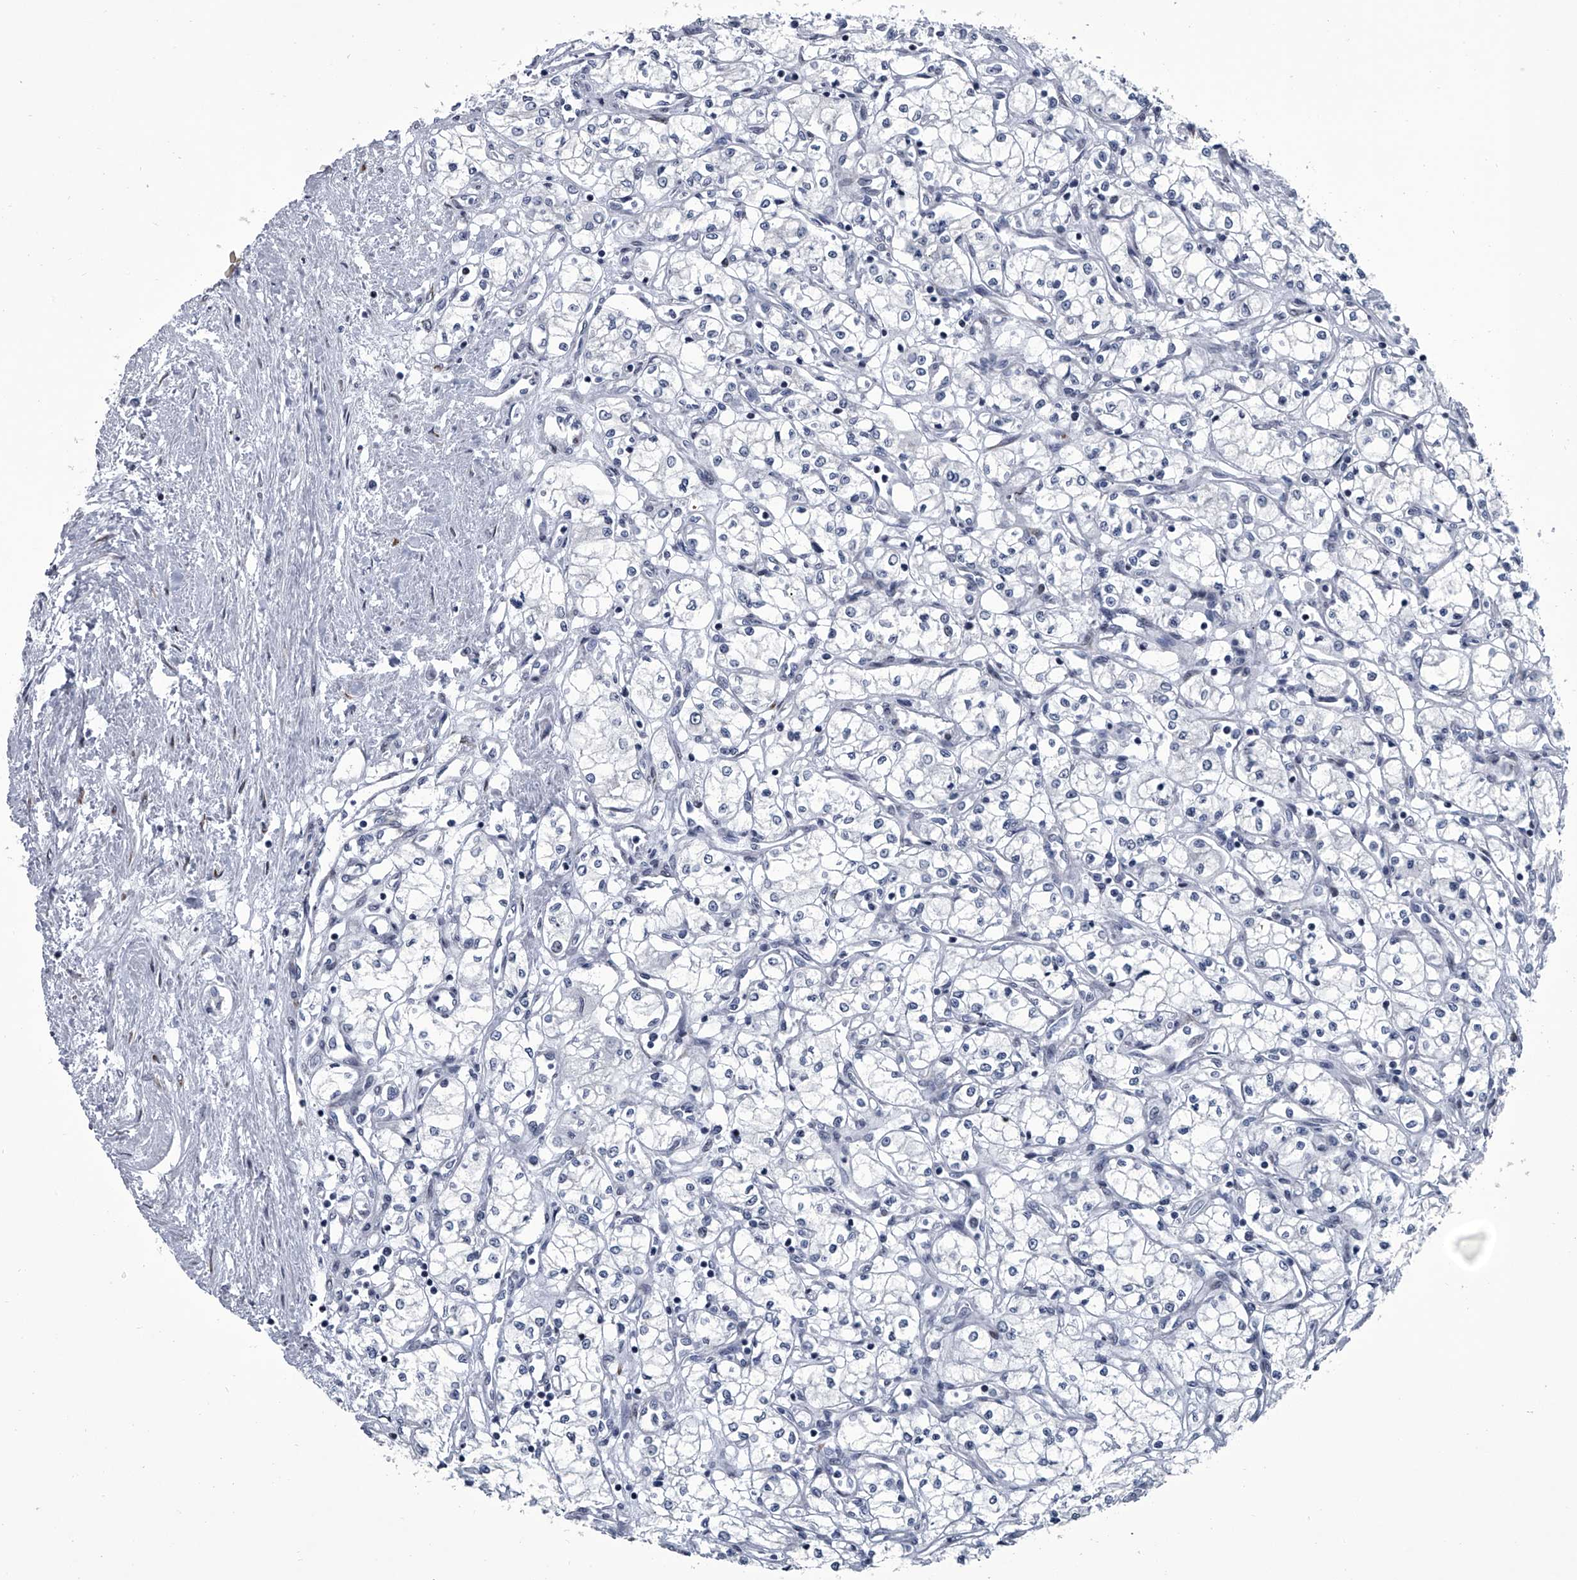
{"staining": {"intensity": "negative", "quantity": "none", "location": "none"}, "tissue": "renal cancer", "cell_type": "Tumor cells", "image_type": "cancer", "snomed": [{"axis": "morphology", "description": "Adenocarcinoma, NOS"}, {"axis": "topography", "description": "Kidney"}], "caption": "Photomicrograph shows no protein staining in tumor cells of renal adenocarcinoma tissue.", "gene": "PPP2R5D", "patient": {"sex": "male", "age": 59}}